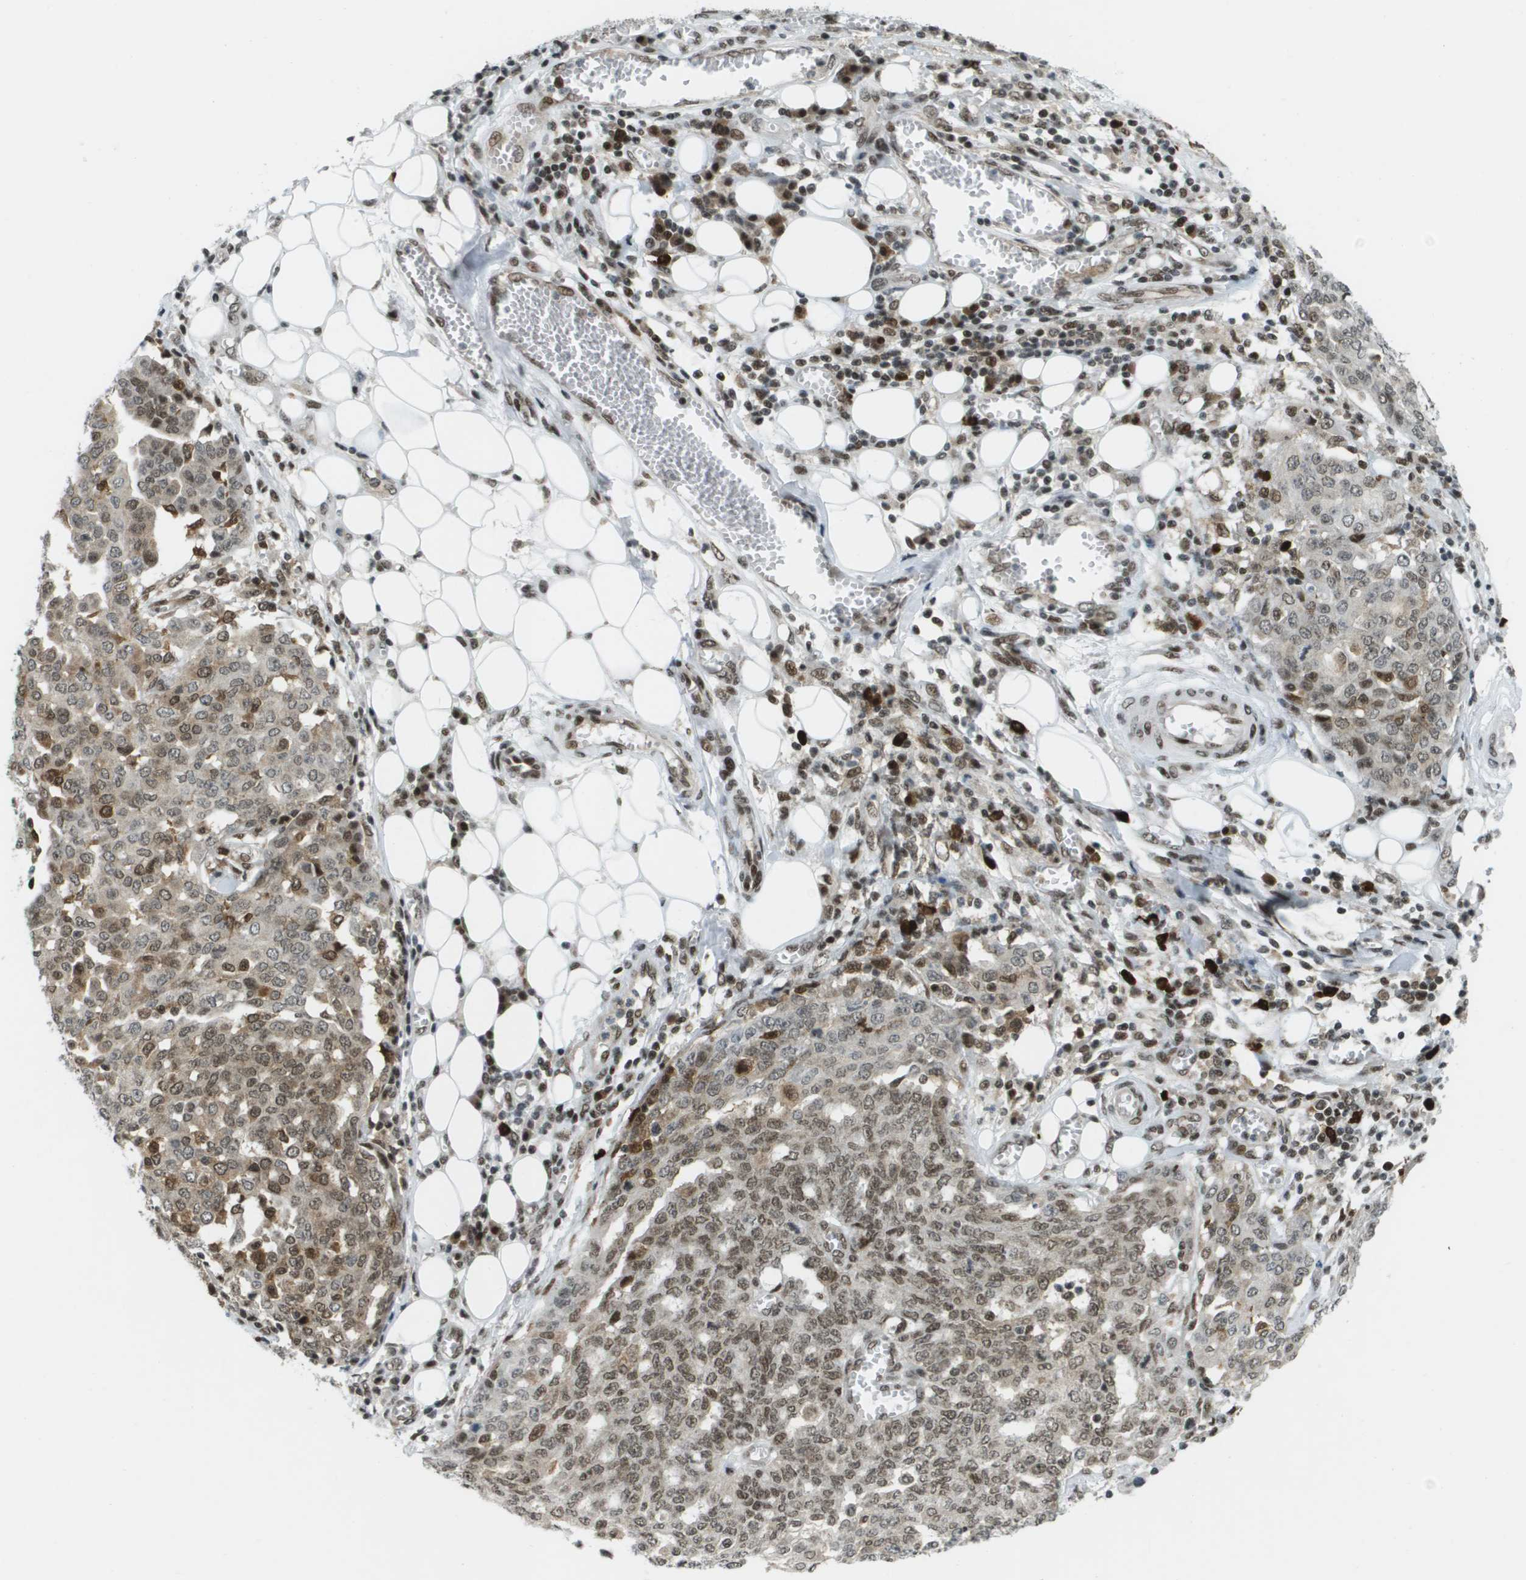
{"staining": {"intensity": "moderate", "quantity": ">75%", "location": "cytoplasmic/membranous,nuclear"}, "tissue": "ovarian cancer", "cell_type": "Tumor cells", "image_type": "cancer", "snomed": [{"axis": "morphology", "description": "Cystadenocarcinoma, serous, NOS"}, {"axis": "topography", "description": "Soft tissue"}, {"axis": "topography", "description": "Ovary"}], "caption": "High-power microscopy captured an immunohistochemistry histopathology image of serous cystadenocarcinoma (ovarian), revealing moderate cytoplasmic/membranous and nuclear staining in about >75% of tumor cells.", "gene": "IRF7", "patient": {"sex": "female", "age": 57}}